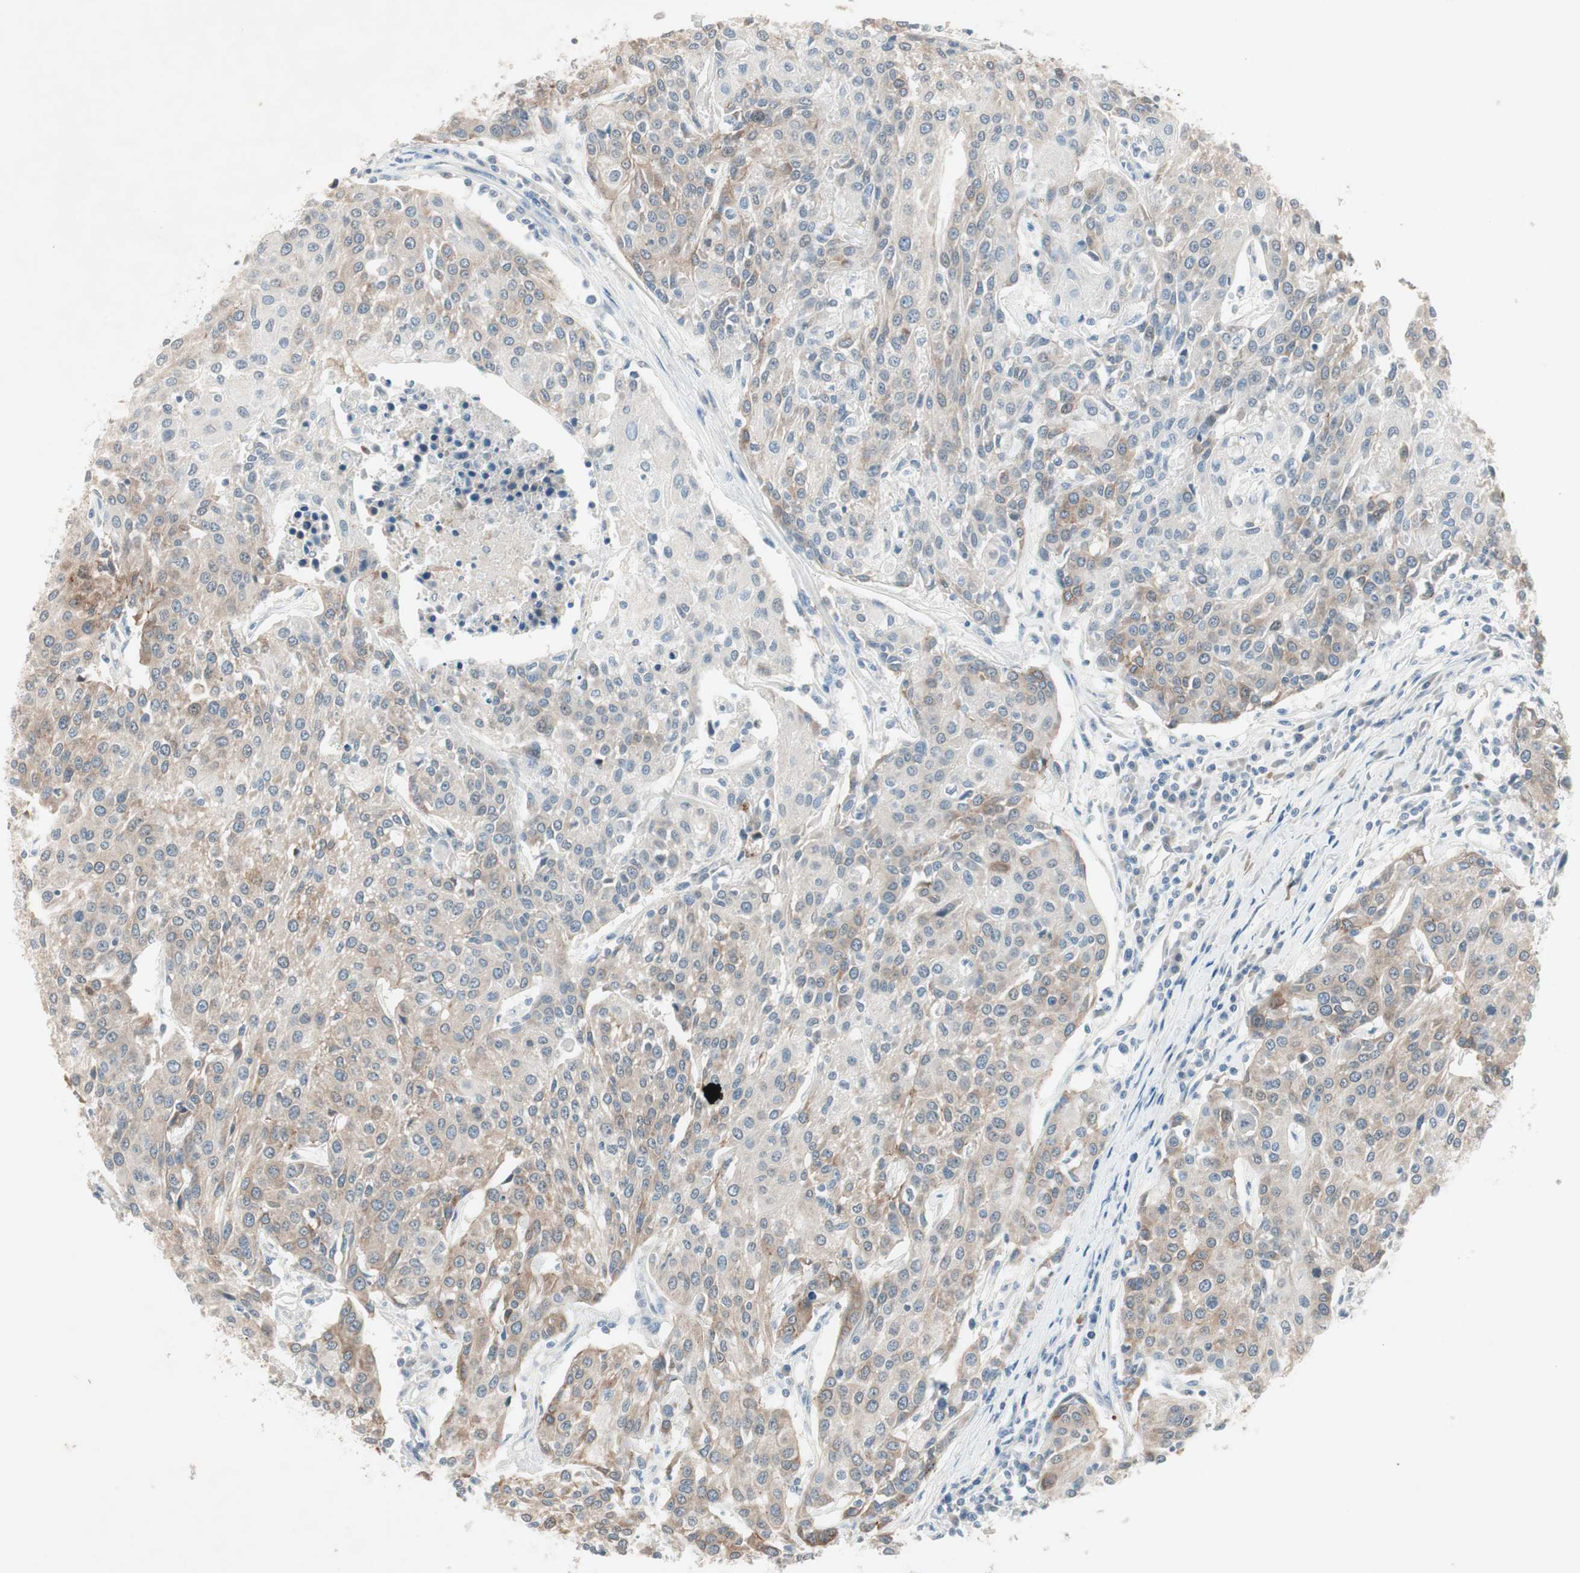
{"staining": {"intensity": "weak", "quantity": "25%-75%", "location": "cytoplasmic/membranous"}, "tissue": "urothelial cancer", "cell_type": "Tumor cells", "image_type": "cancer", "snomed": [{"axis": "morphology", "description": "Urothelial carcinoma, High grade"}, {"axis": "topography", "description": "Urinary bladder"}], "caption": "An IHC micrograph of tumor tissue is shown. Protein staining in brown labels weak cytoplasmic/membranous positivity in urothelial cancer within tumor cells.", "gene": "ITGB4", "patient": {"sex": "female", "age": 85}}